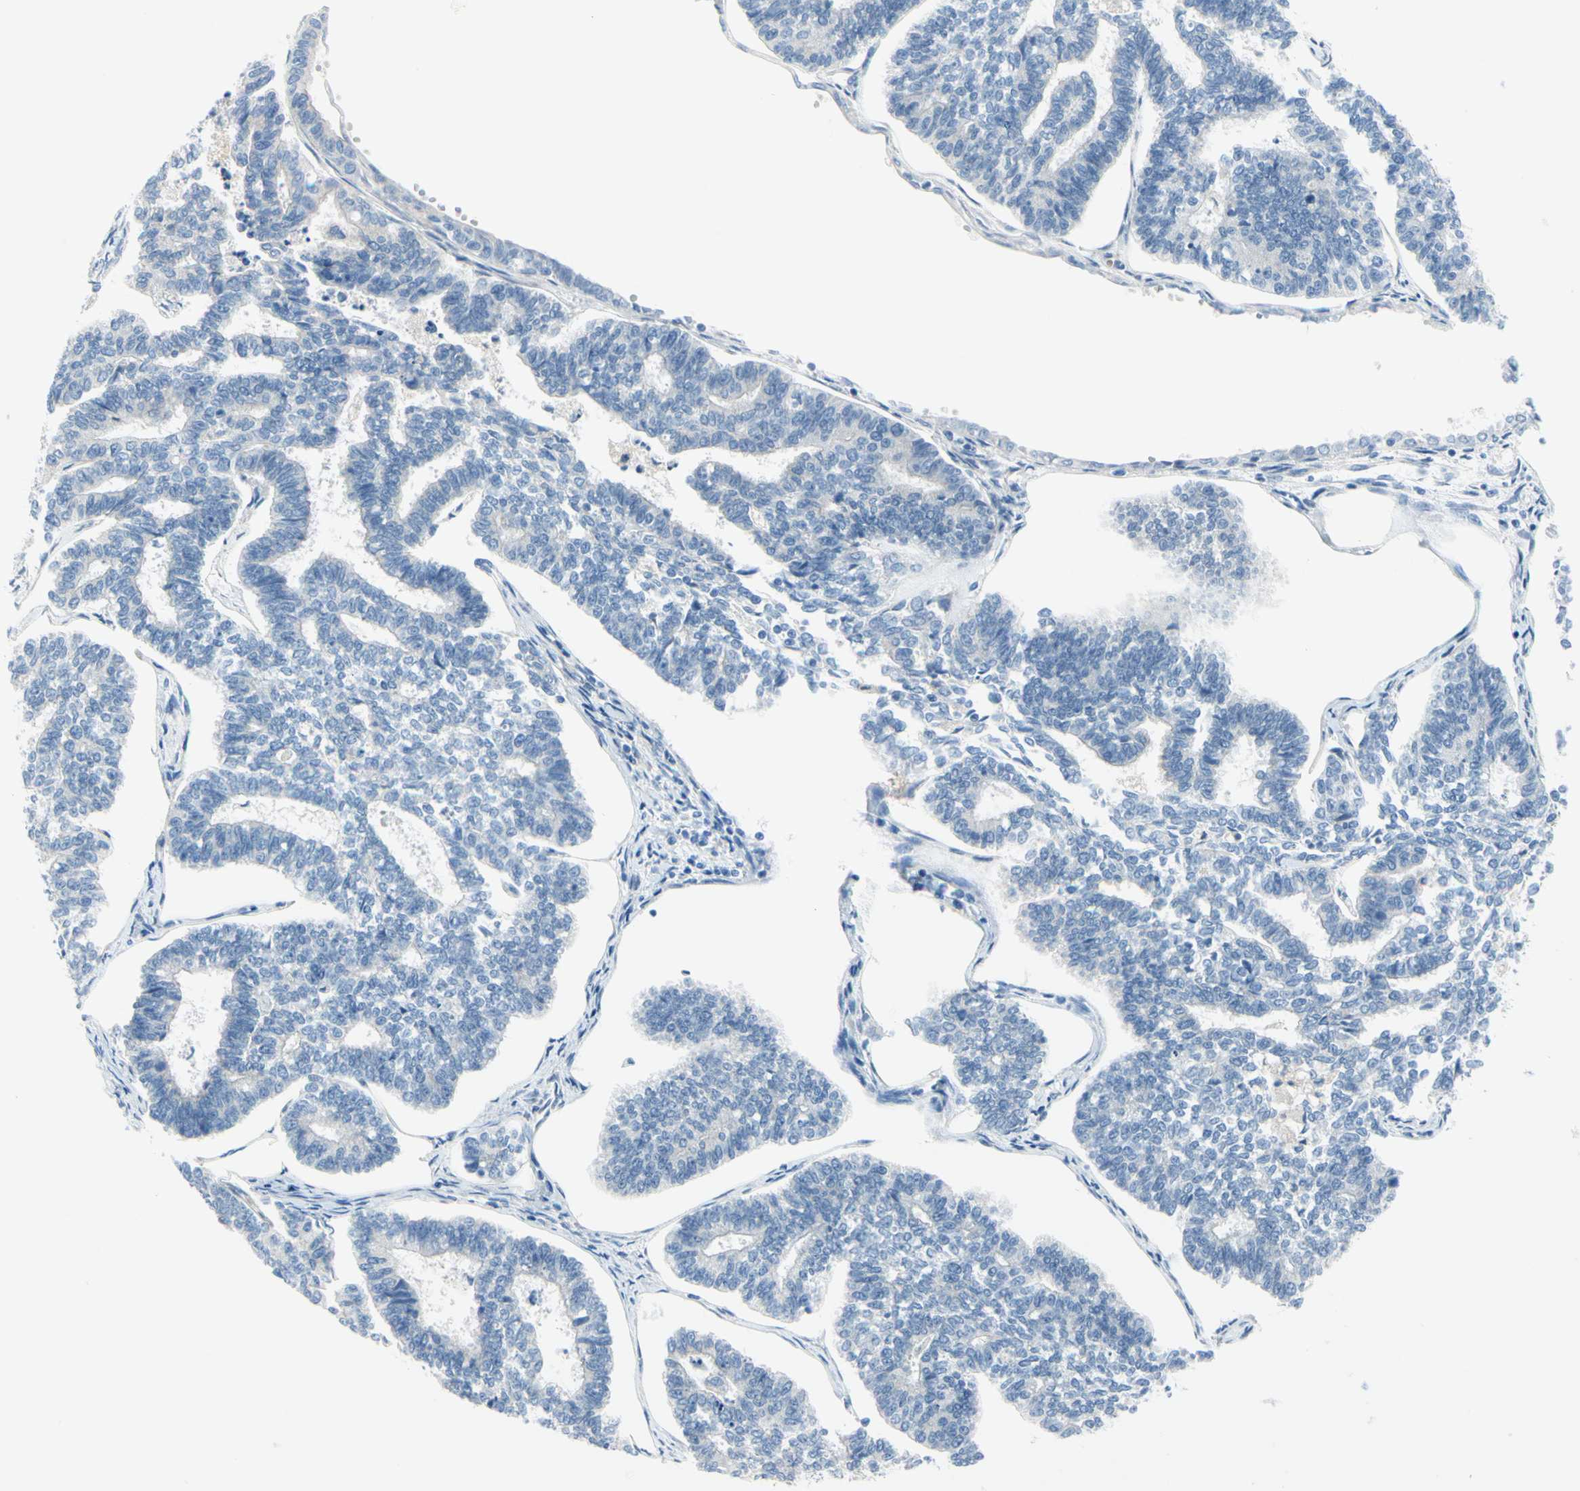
{"staining": {"intensity": "negative", "quantity": "none", "location": "none"}, "tissue": "endometrial cancer", "cell_type": "Tumor cells", "image_type": "cancer", "snomed": [{"axis": "morphology", "description": "Adenocarcinoma, NOS"}, {"axis": "topography", "description": "Endometrium"}], "caption": "Tumor cells show no significant positivity in endometrial cancer.", "gene": "FCER2", "patient": {"sex": "female", "age": 70}}